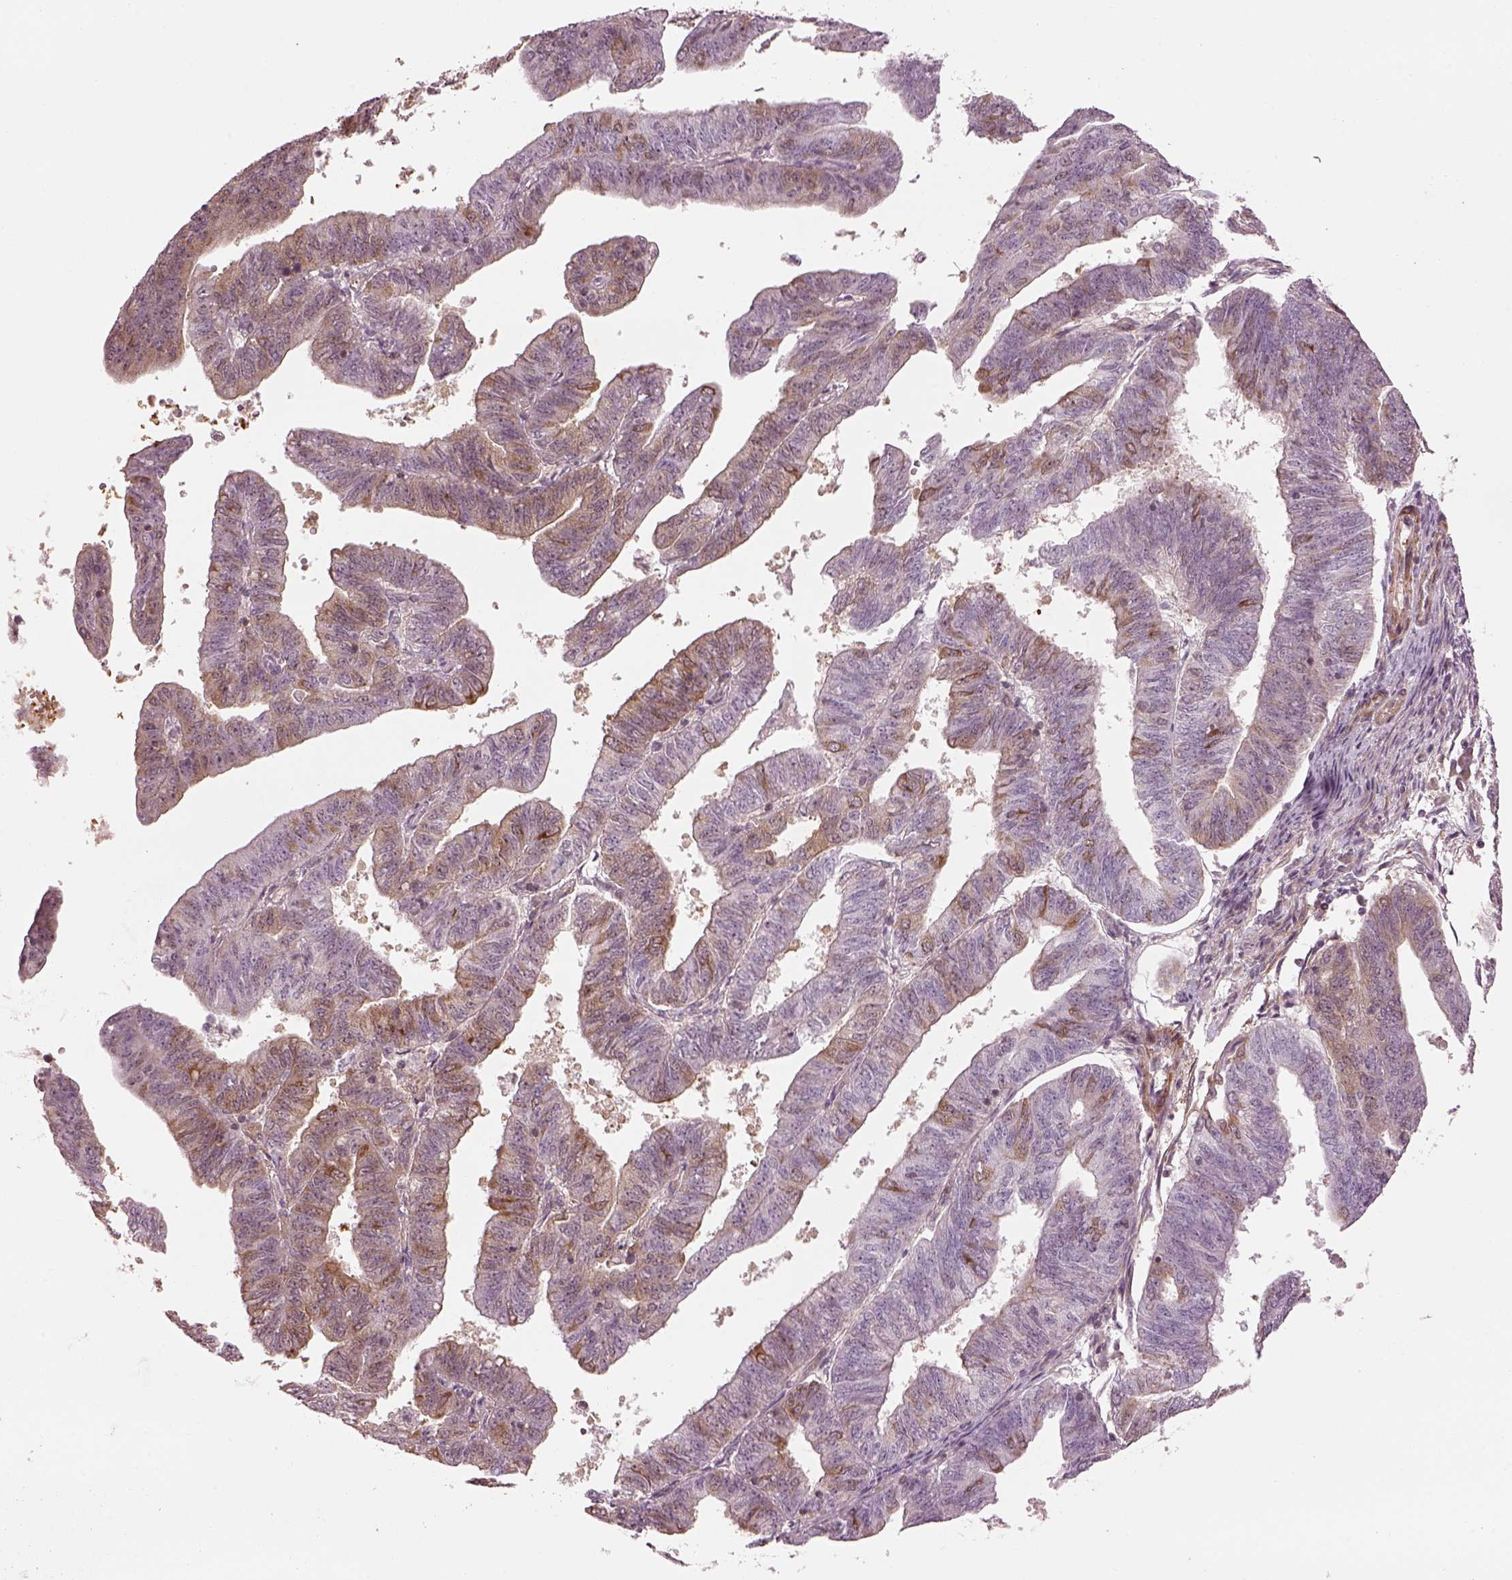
{"staining": {"intensity": "moderate", "quantity": "<25%", "location": "cytoplasmic/membranous"}, "tissue": "endometrial cancer", "cell_type": "Tumor cells", "image_type": "cancer", "snomed": [{"axis": "morphology", "description": "Adenocarcinoma, NOS"}, {"axis": "topography", "description": "Endometrium"}], "caption": "About <25% of tumor cells in human endometrial cancer (adenocarcinoma) reveal moderate cytoplasmic/membranous protein expression as visualized by brown immunohistochemical staining.", "gene": "LSM14A", "patient": {"sex": "female", "age": 82}}